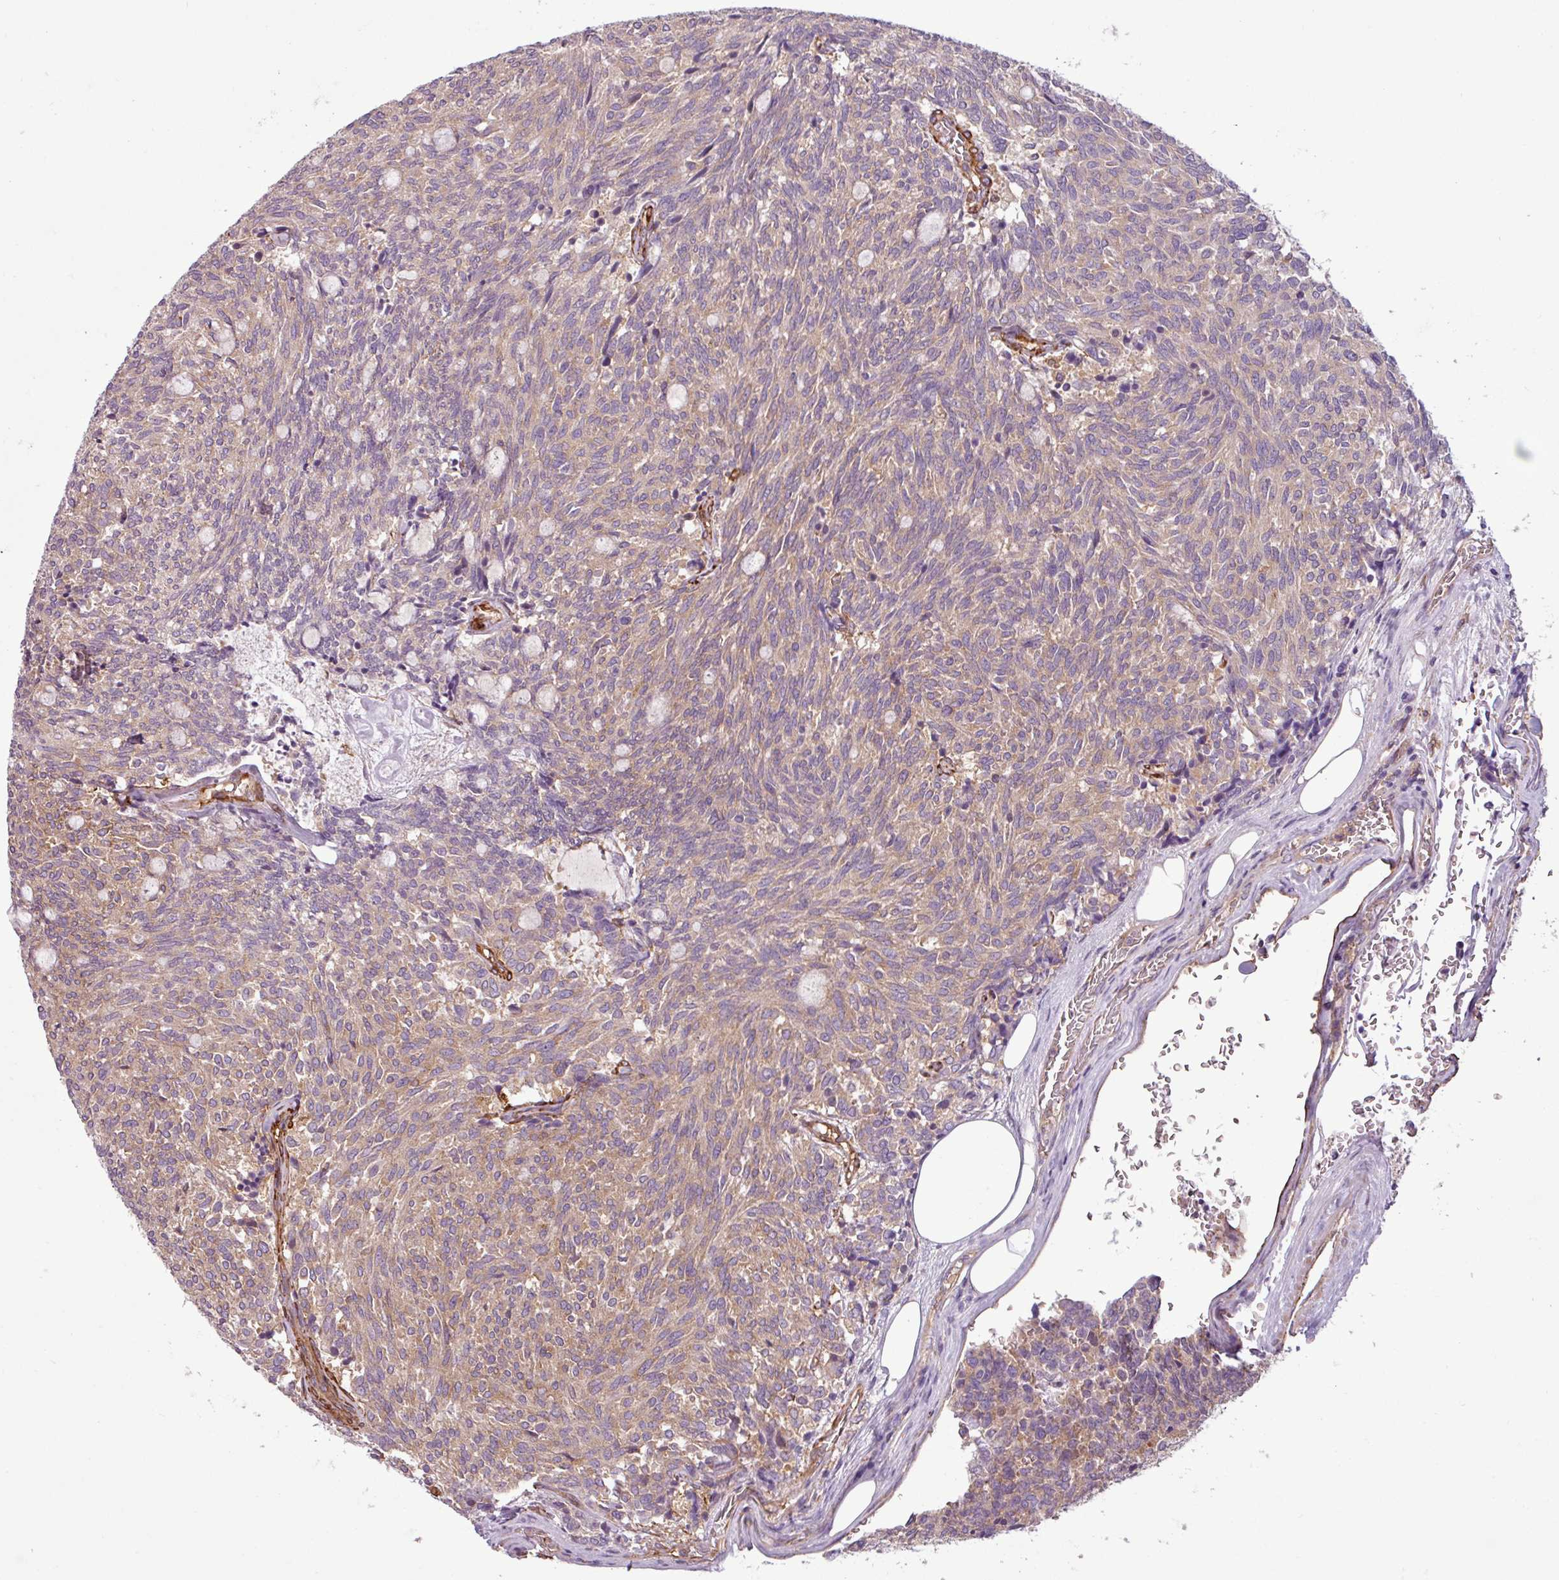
{"staining": {"intensity": "weak", "quantity": ">75%", "location": "cytoplasmic/membranous"}, "tissue": "carcinoid", "cell_type": "Tumor cells", "image_type": "cancer", "snomed": [{"axis": "morphology", "description": "Carcinoid, malignant, NOS"}, {"axis": "topography", "description": "Pancreas"}], "caption": "Brown immunohistochemical staining in malignant carcinoid reveals weak cytoplasmic/membranous positivity in approximately >75% of tumor cells.", "gene": "PACSIN2", "patient": {"sex": "female", "age": 54}}